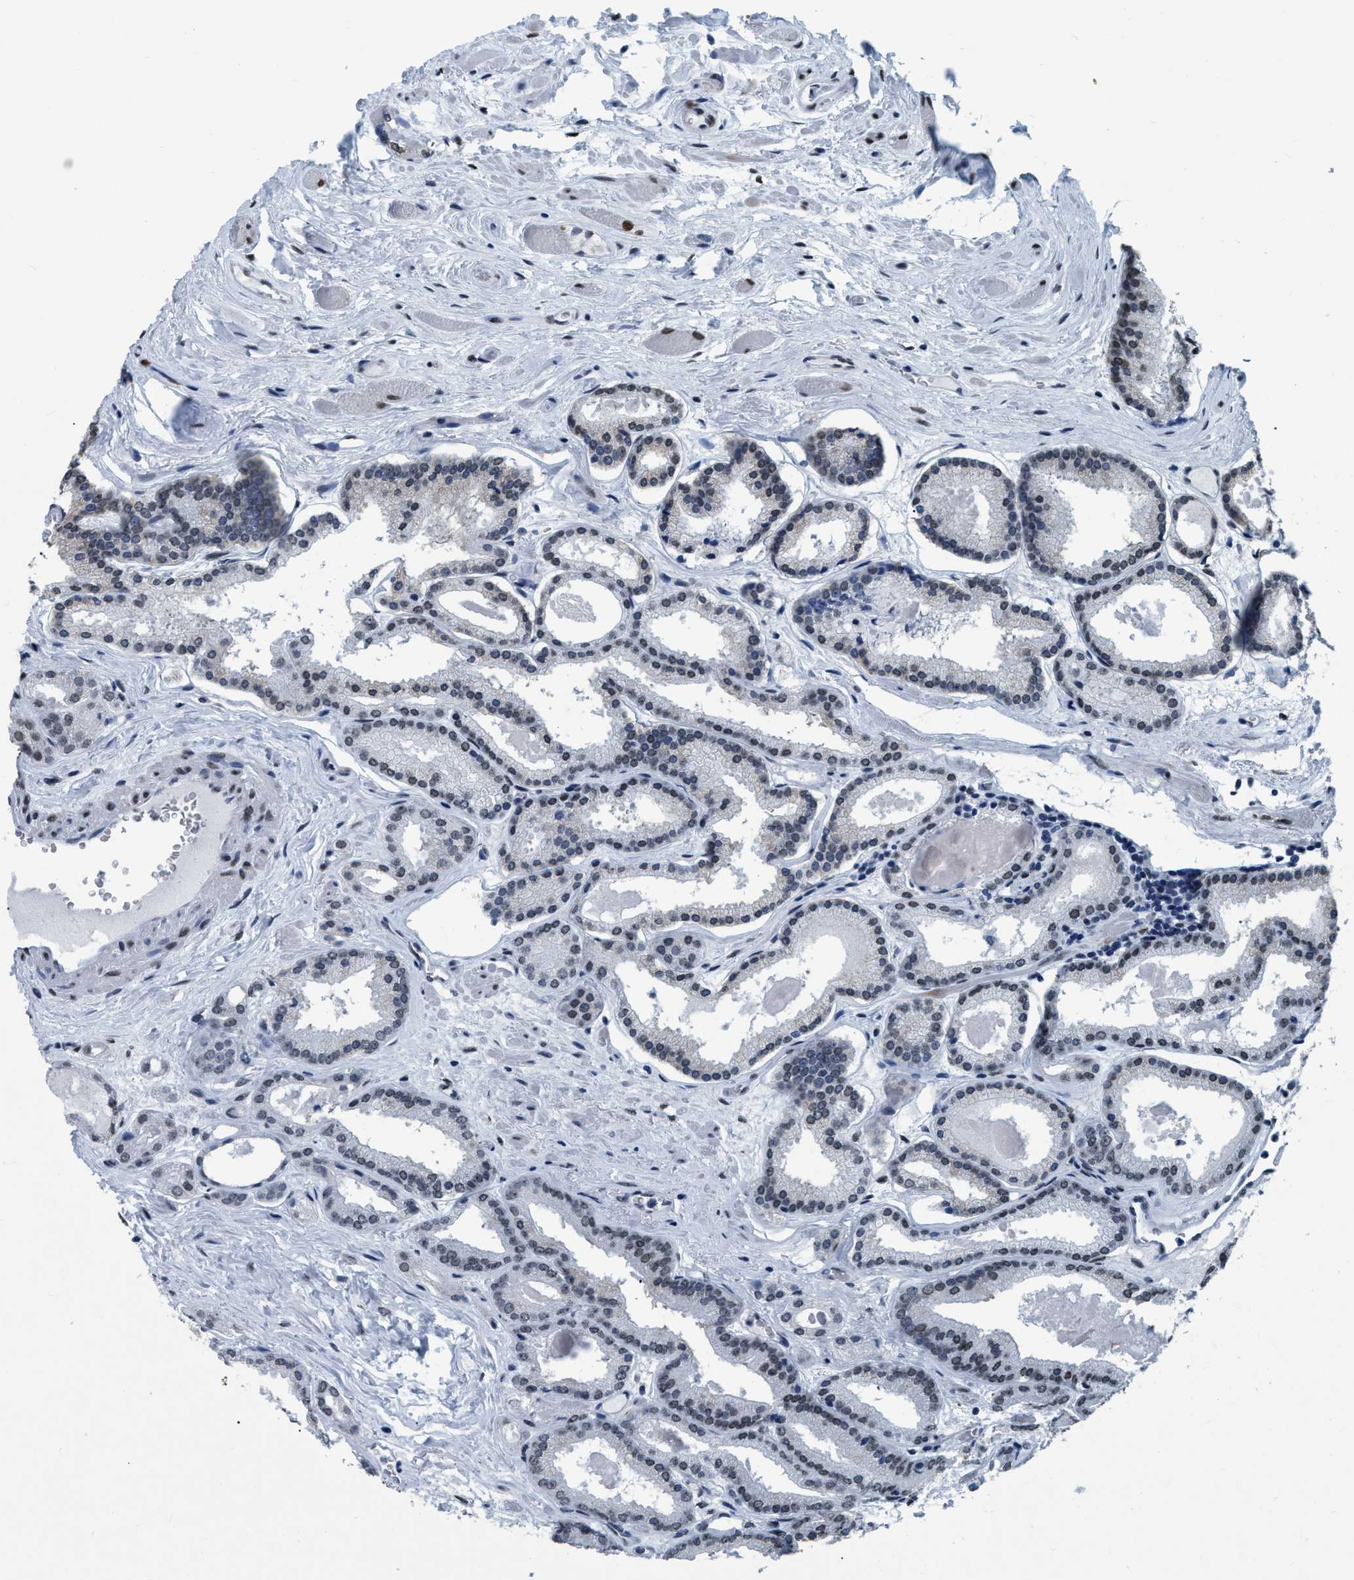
{"staining": {"intensity": "weak", "quantity": "<25%", "location": "nuclear"}, "tissue": "prostate cancer", "cell_type": "Tumor cells", "image_type": "cancer", "snomed": [{"axis": "morphology", "description": "Adenocarcinoma, Low grade"}, {"axis": "topography", "description": "Prostate"}], "caption": "DAB immunohistochemical staining of human prostate cancer displays no significant expression in tumor cells.", "gene": "CCNE2", "patient": {"sex": "male", "age": 59}}